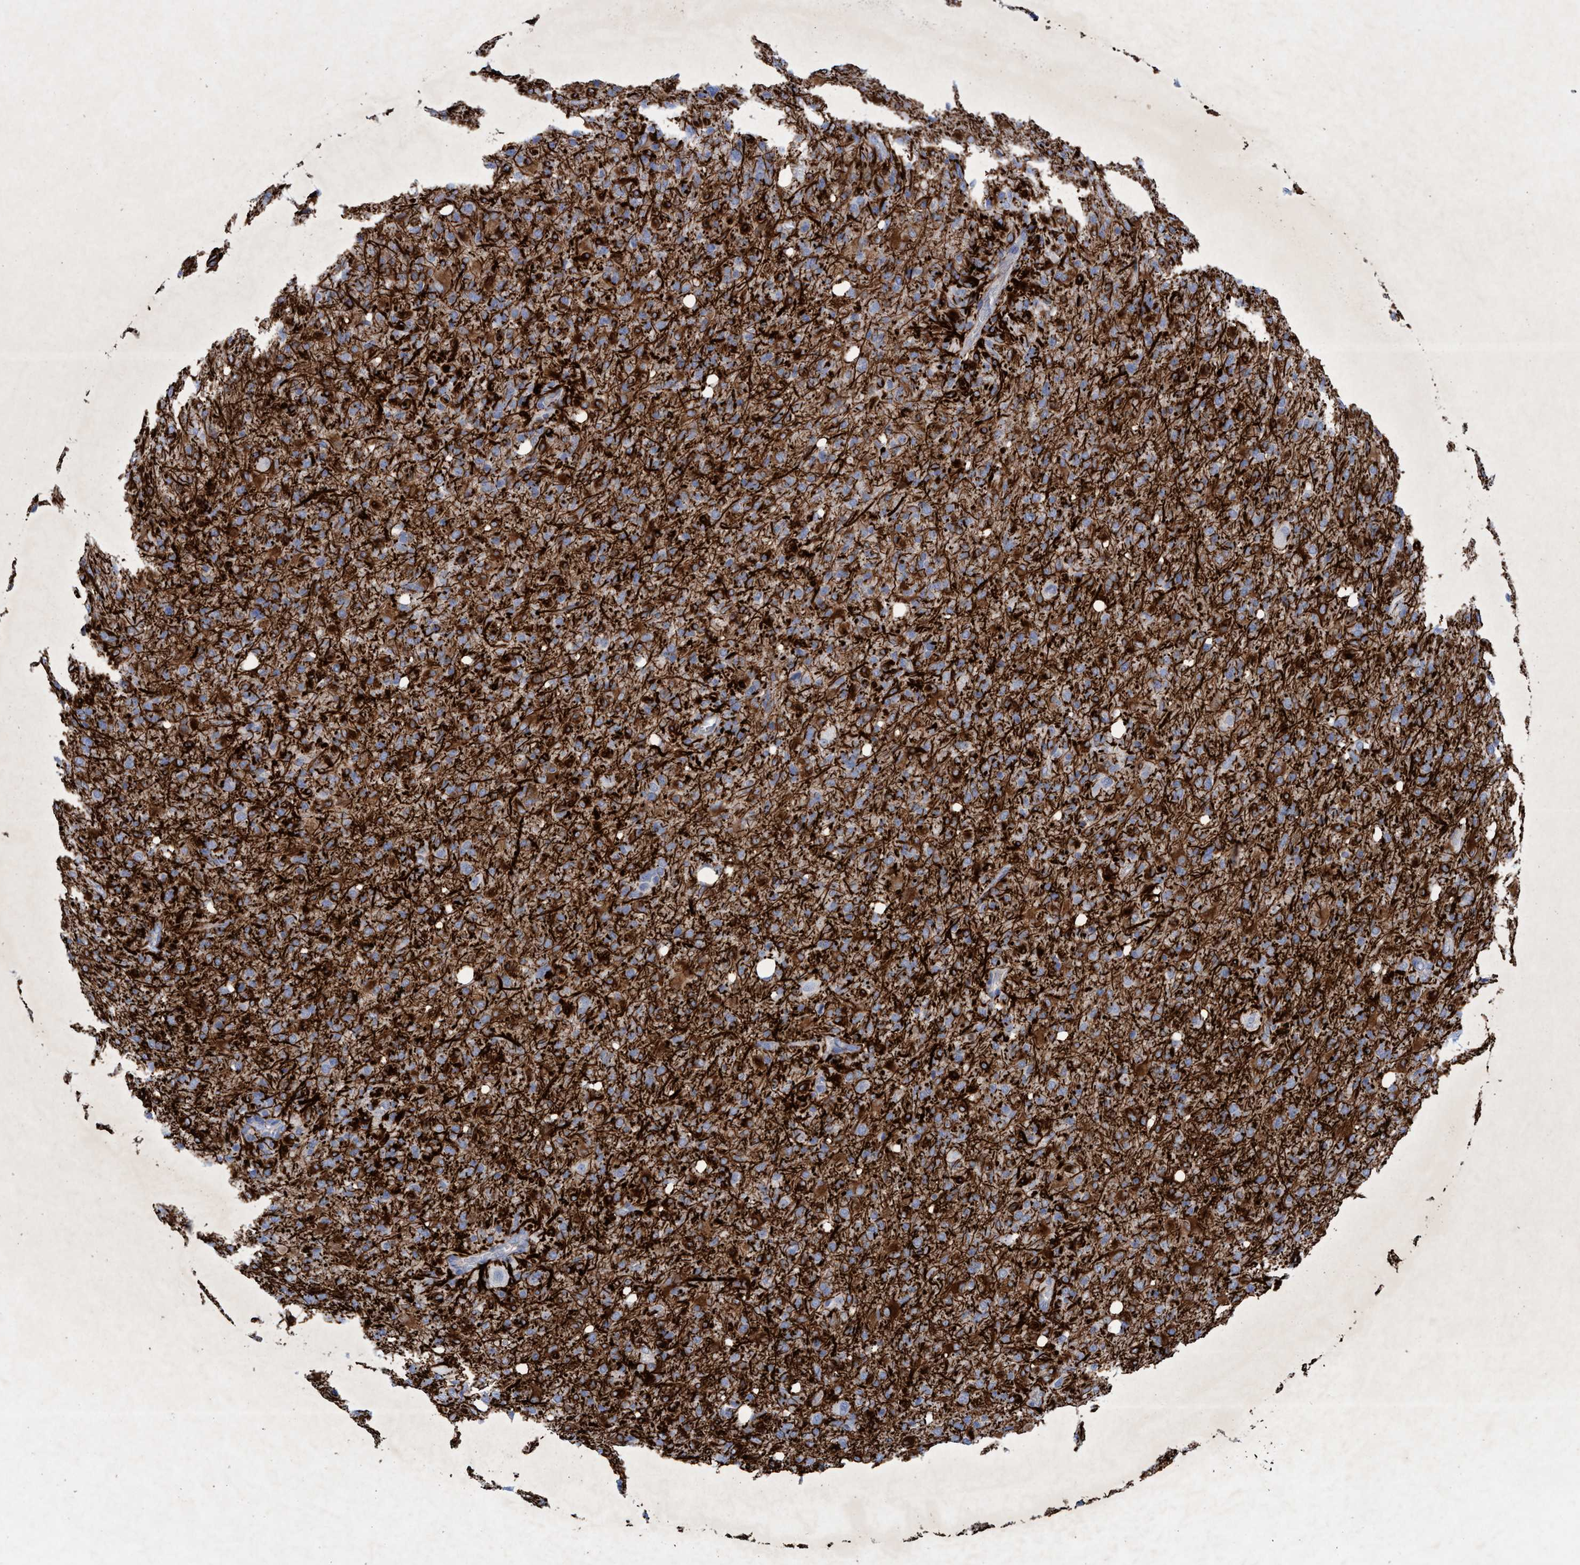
{"staining": {"intensity": "strong", "quantity": "25%-75%", "location": "cytoplasmic/membranous"}, "tissue": "glioma", "cell_type": "Tumor cells", "image_type": "cancer", "snomed": [{"axis": "morphology", "description": "Glioma, malignant, High grade"}, {"axis": "topography", "description": "Brain"}], "caption": "Immunohistochemical staining of human malignant high-grade glioma demonstrates high levels of strong cytoplasmic/membranous protein staining in approximately 25%-75% of tumor cells.", "gene": "GULP1", "patient": {"sex": "female", "age": 57}}